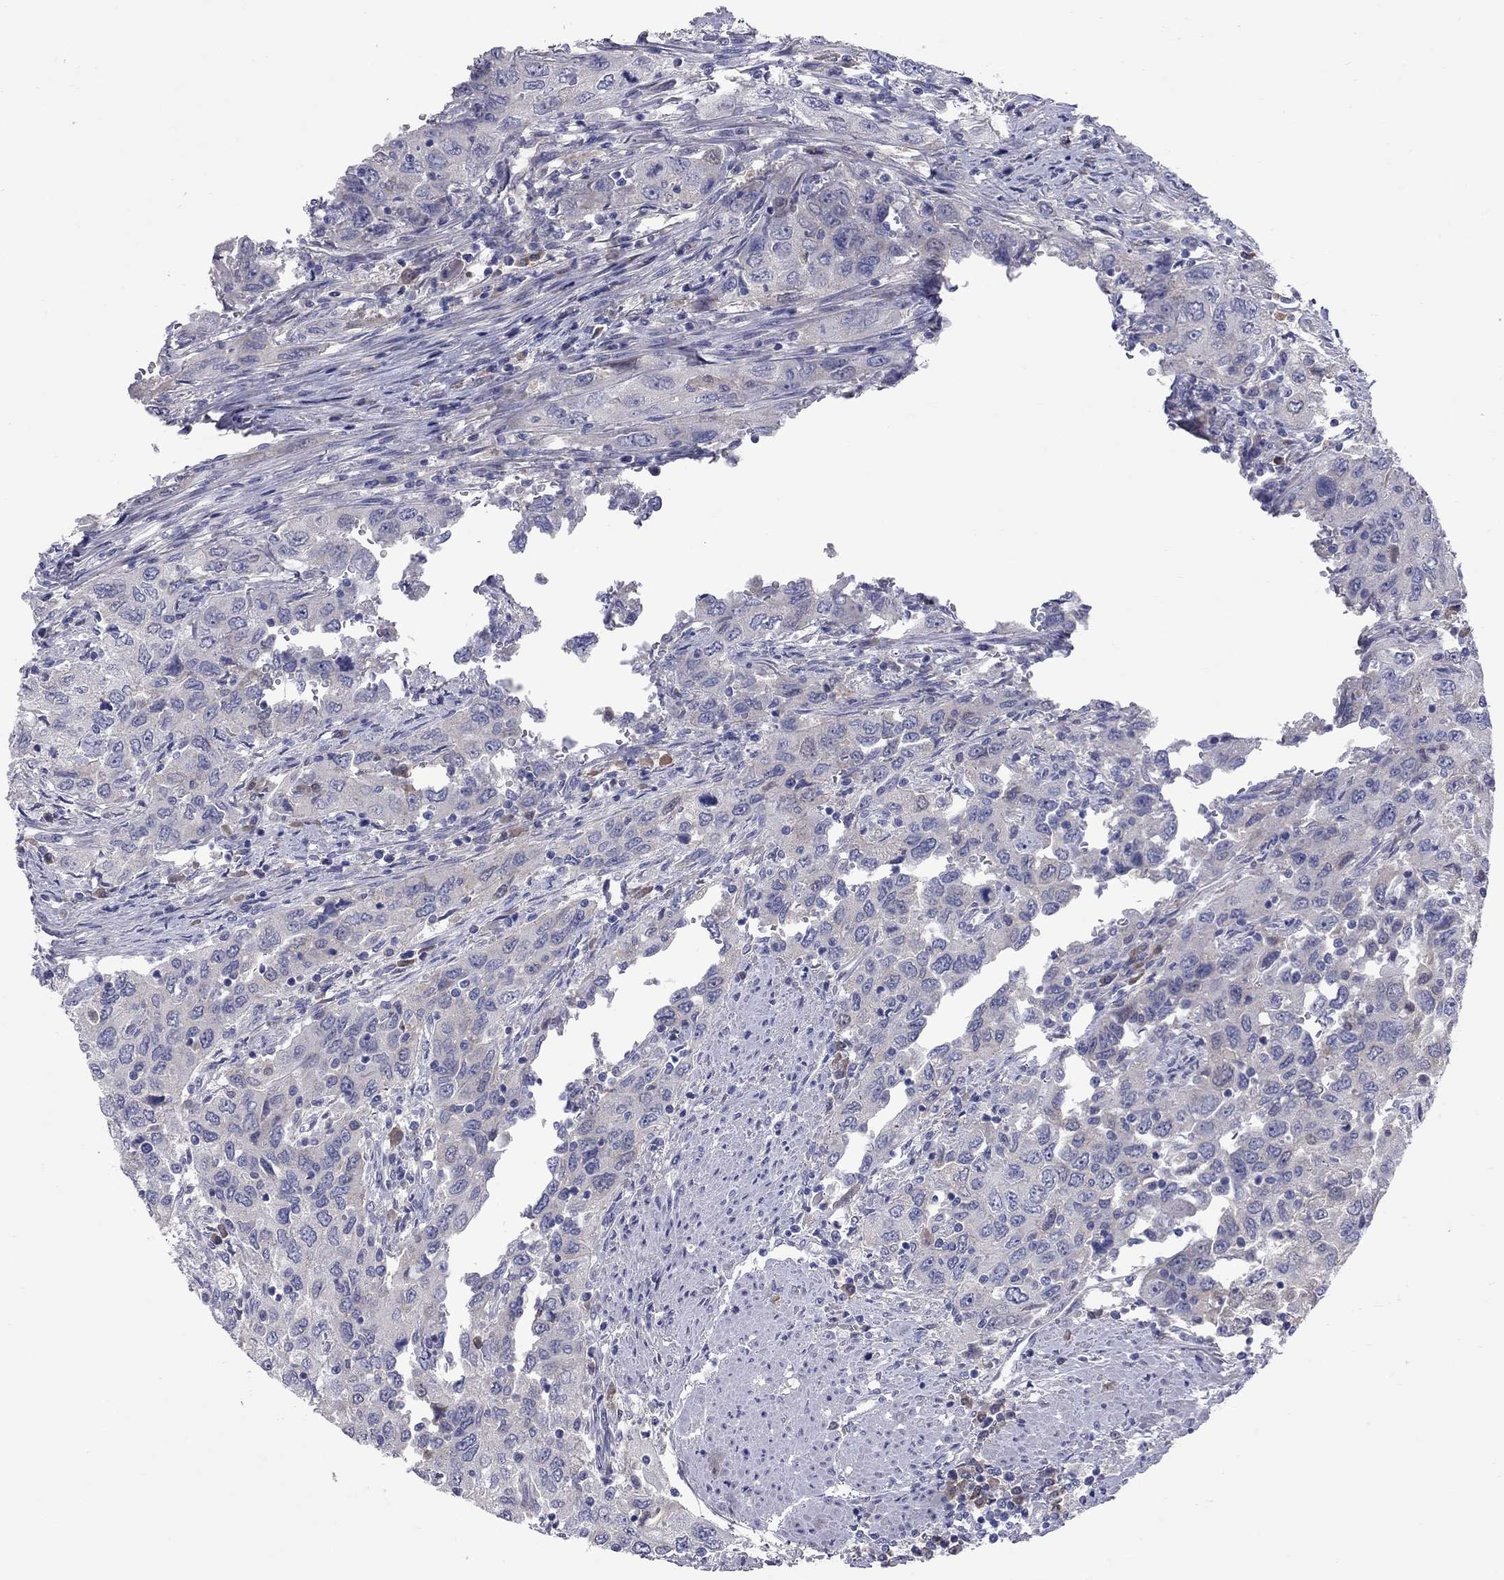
{"staining": {"intensity": "weak", "quantity": "<25%", "location": "cytoplasmic/membranous"}, "tissue": "urothelial cancer", "cell_type": "Tumor cells", "image_type": "cancer", "snomed": [{"axis": "morphology", "description": "Urothelial carcinoma, High grade"}, {"axis": "topography", "description": "Urinary bladder"}], "caption": "Immunohistochemistry (IHC) image of urothelial carcinoma (high-grade) stained for a protein (brown), which exhibits no staining in tumor cells.", "gene": "UNC119B", "patient": {"sex": "male", "age": 76}}